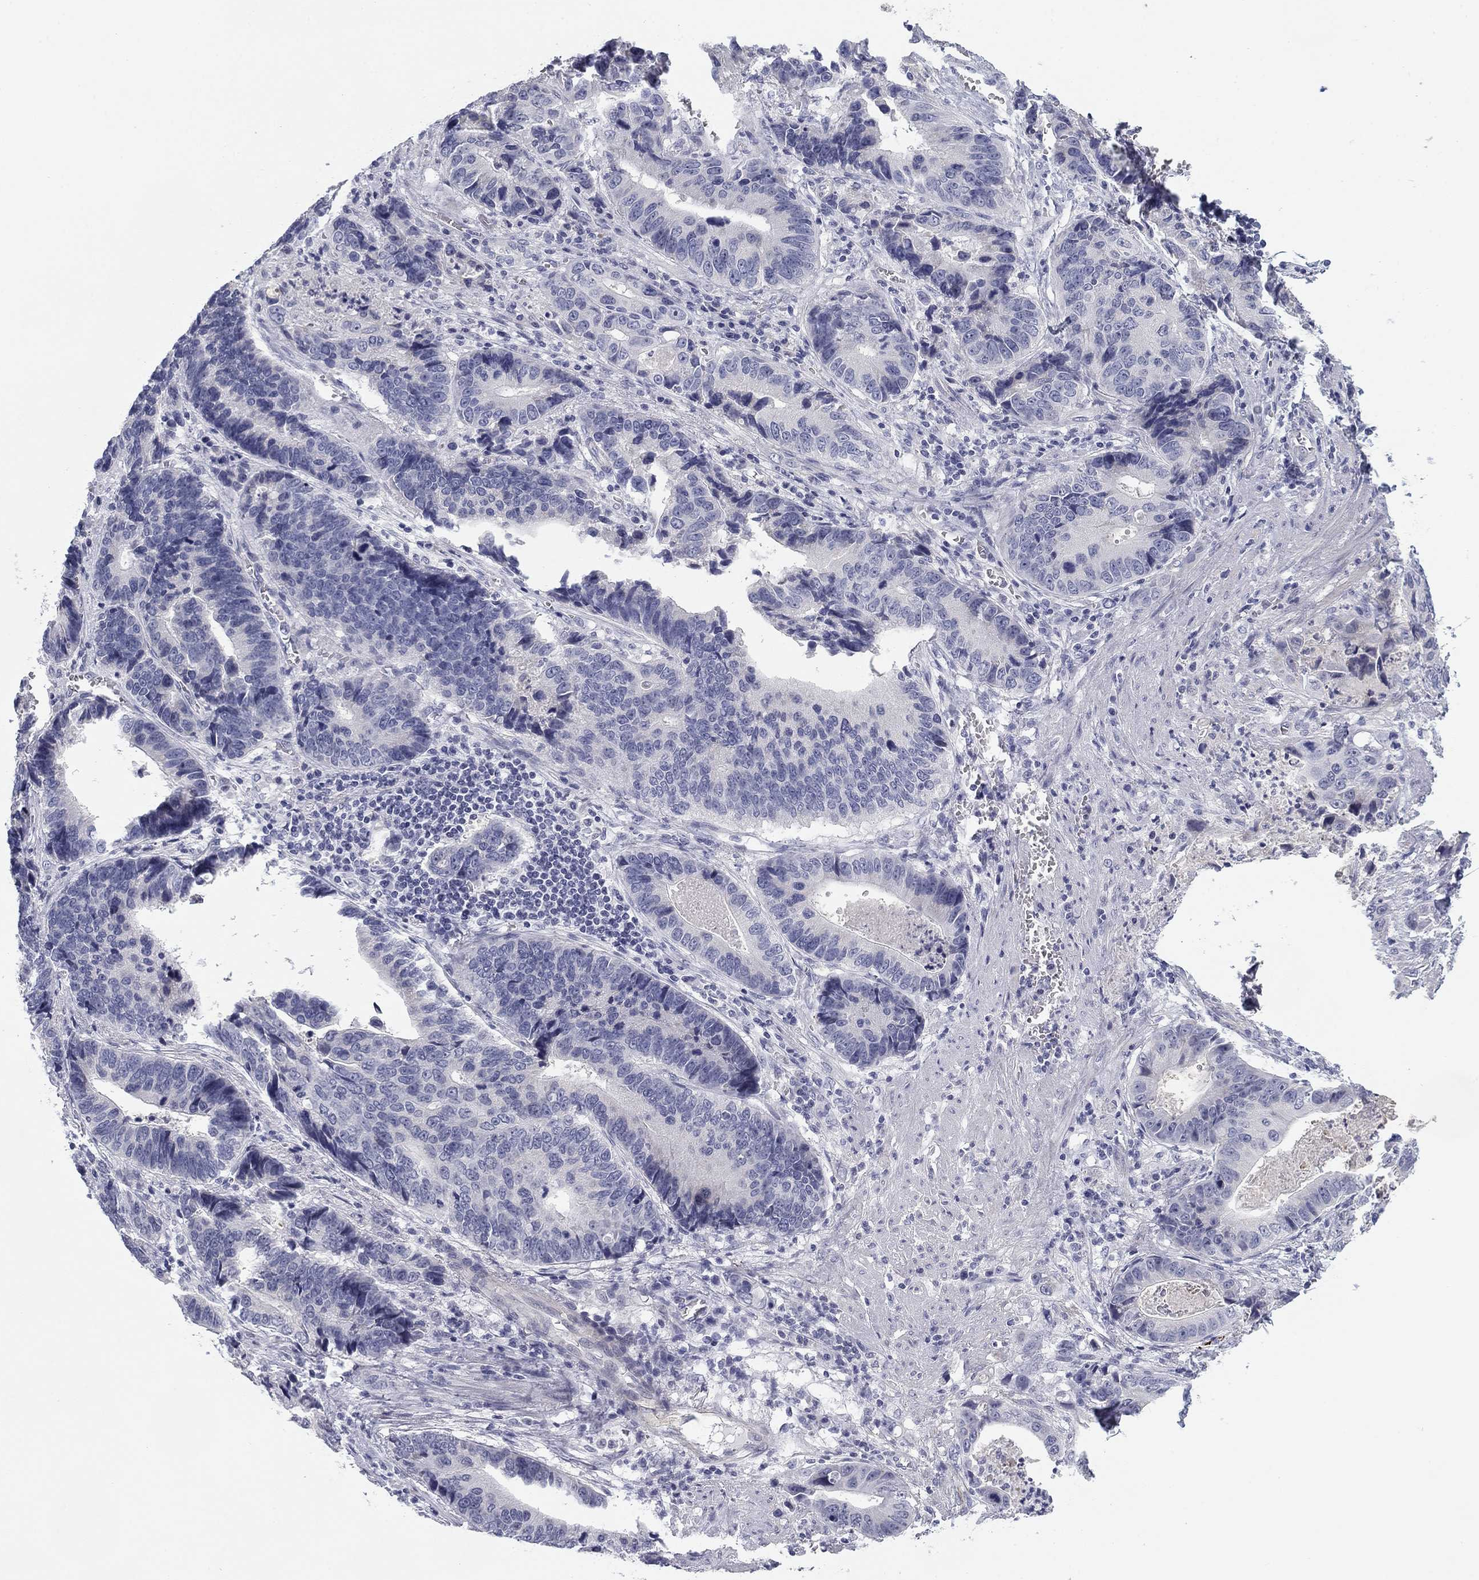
{"staining": {"intensity": "negative", "quantity": "none", "location": "none"}, "tissue": "stomach cancer", "cell_type": "Tumor cells", "image_type": "cancer", "snomed": [{"axis": "morphology", "description": "Adenocarcinoma, NOS"}, {"axis": "topography", "description": "Stomach"}], "caption": "Photomicrograph shows no significant protein expression in tumor cells of stomach cancer (adenocarcinoma).", "gene": "PRPH", "patient": {"sex": "male", "age": 84}}